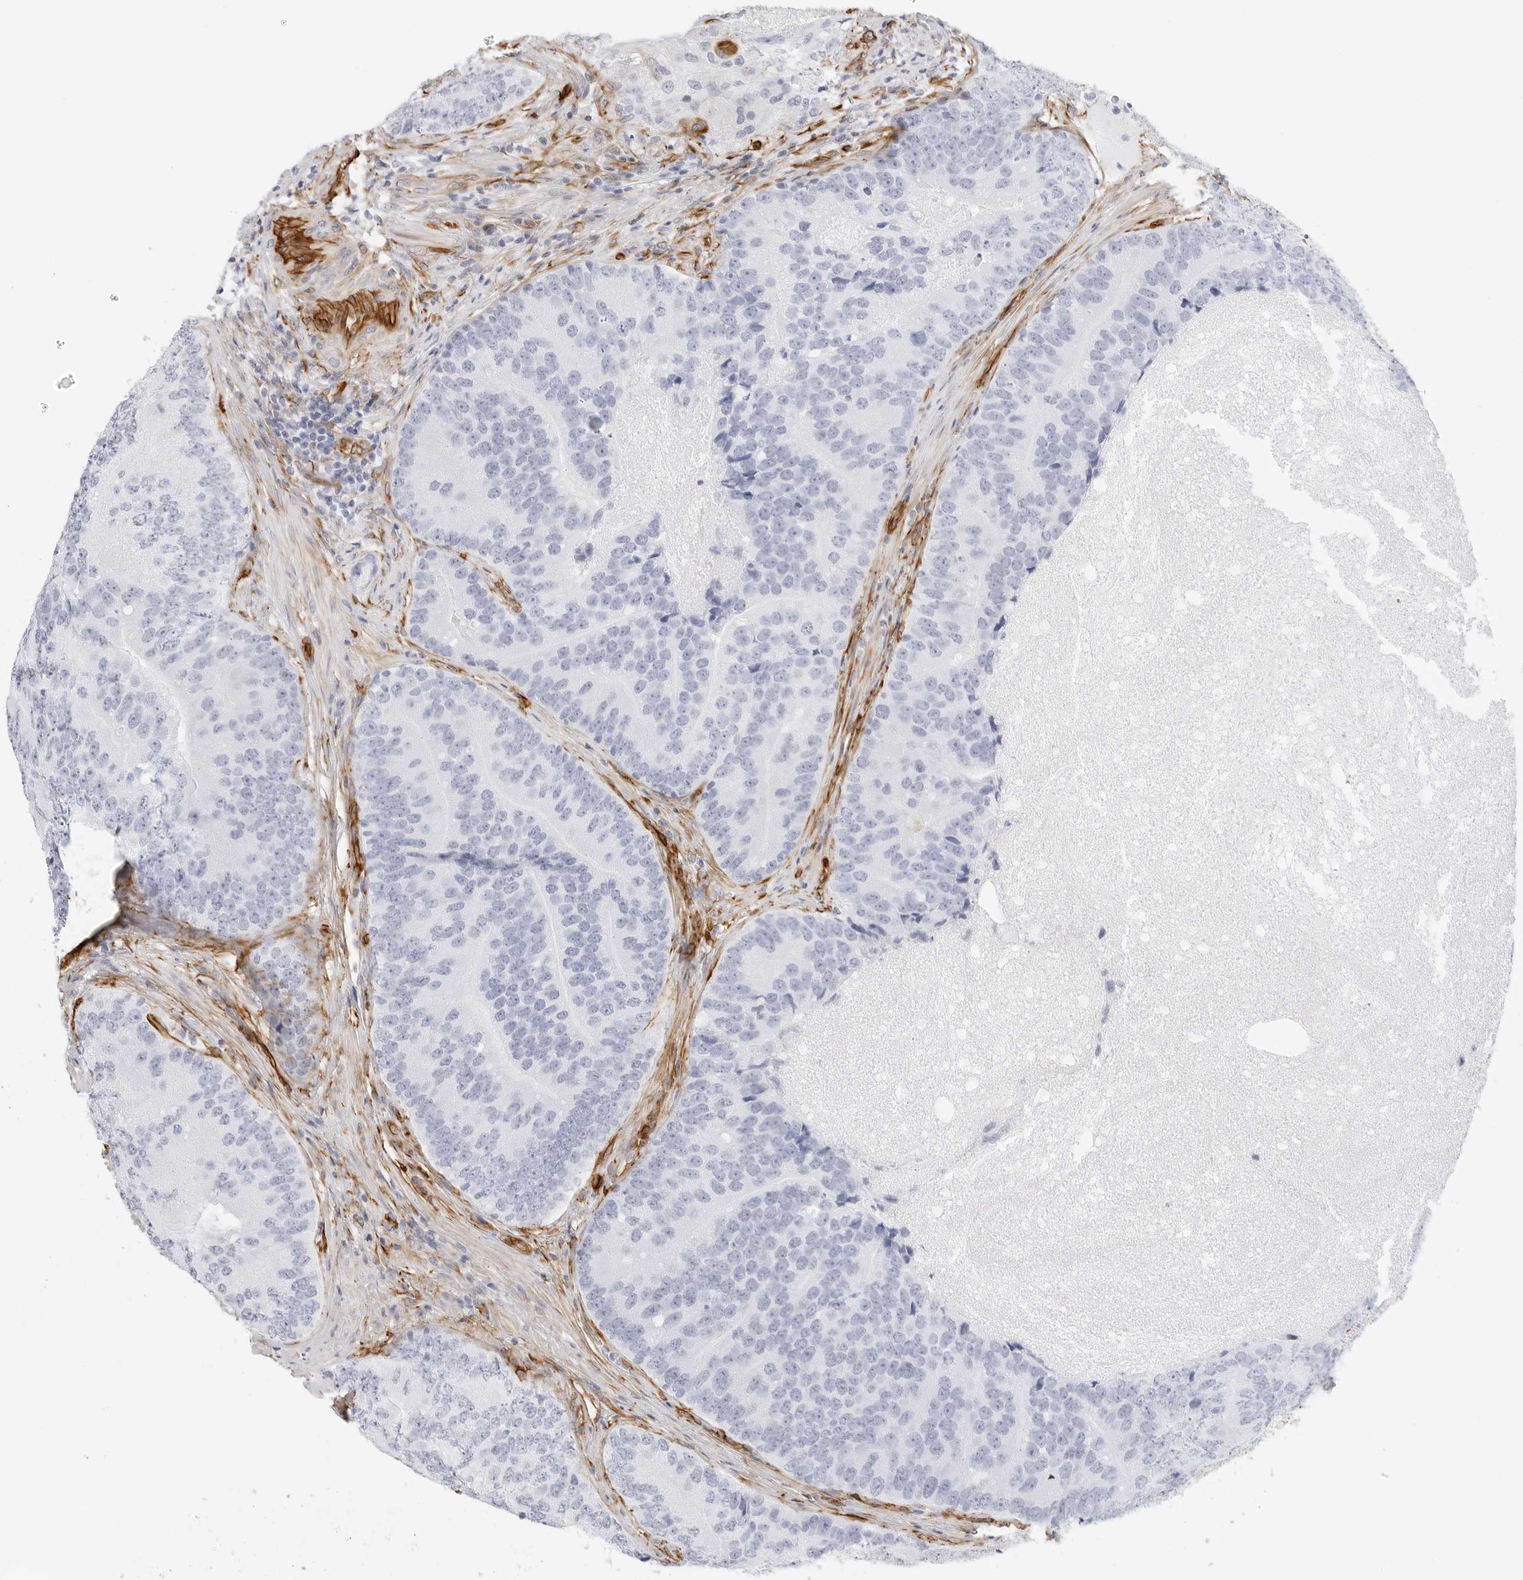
{"staining": {"intensity": "negative", "quantity": "none", "location": "none"}, "tissue": "prostate cancer", "cell_type": "Tumor cells", "image_type": "cancer", "snomed": [{"axis": "morphology", "description": "Adenocarcinoma, High grade"}, {"axis": "topography", "description": "Prostate"}], "caption": "This is an immunohistochemistry (IHC) micrograph of human prostate high-grade adenocarcinoma. There is no staining in tumor cells.", "gene": "NES", "patient": {"sex": "male", "age": 70}}